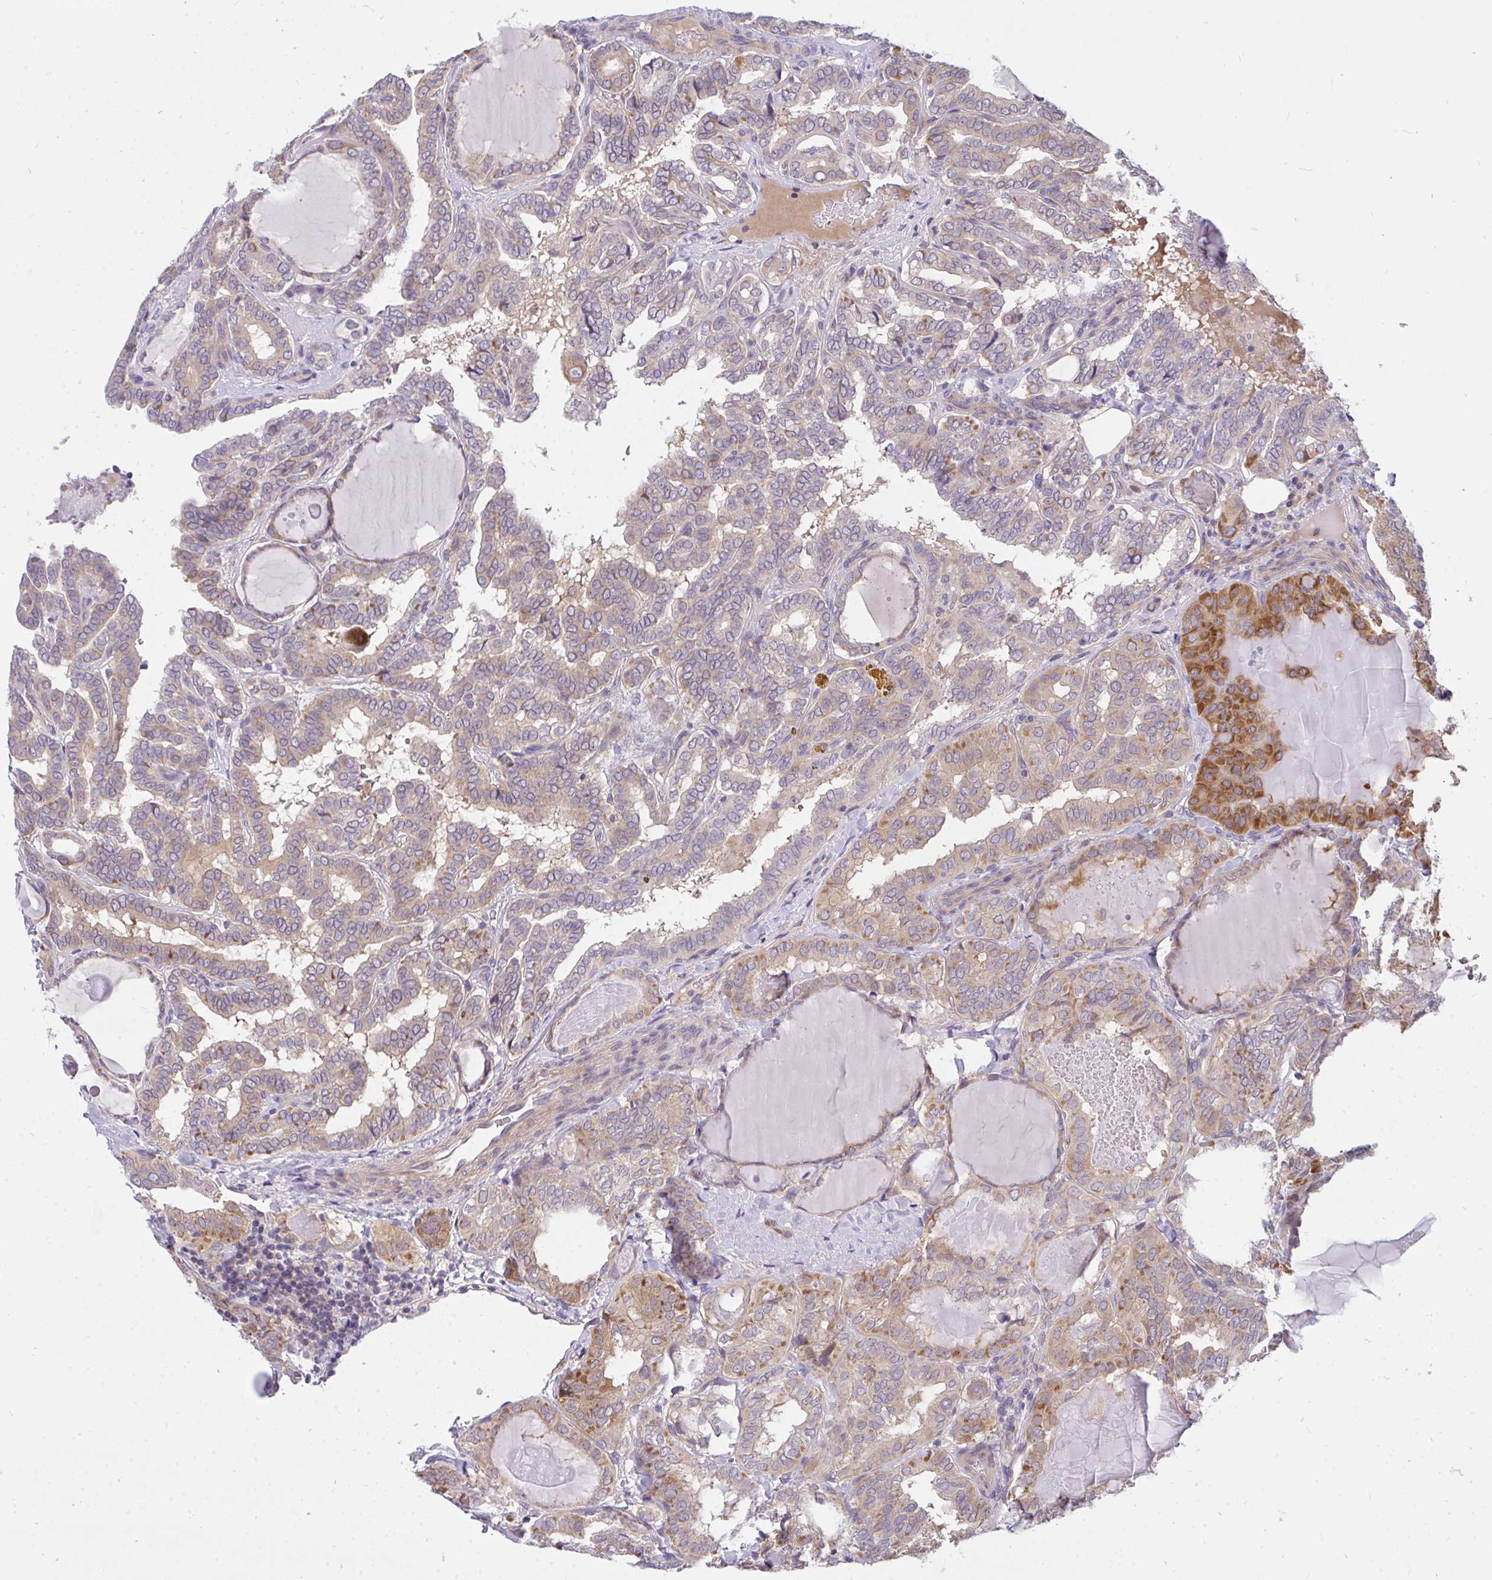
{"staining": {"intensity": "weak", "quantity": ">75%", "location": "cytoplasmic/membranous"}, "tissue": "thyroid cancer", "cell_type": "Tumor cells", "image_type": "cancer", "snomed": [{"axis": "morphology", "description": "Papillary adenocarcinoma, NOS"}, {"axis": "topography", "description": "Thyroid gland"}], "caption": "Papillary adenocarcinoma (thyroid) stained for a protein (brown) exhibits weak cytoplasmic/membranous positive expression in about >75% of tumor cells.", "gene": "C19orf54", "patient": {"sex": "female", "age": 46}}